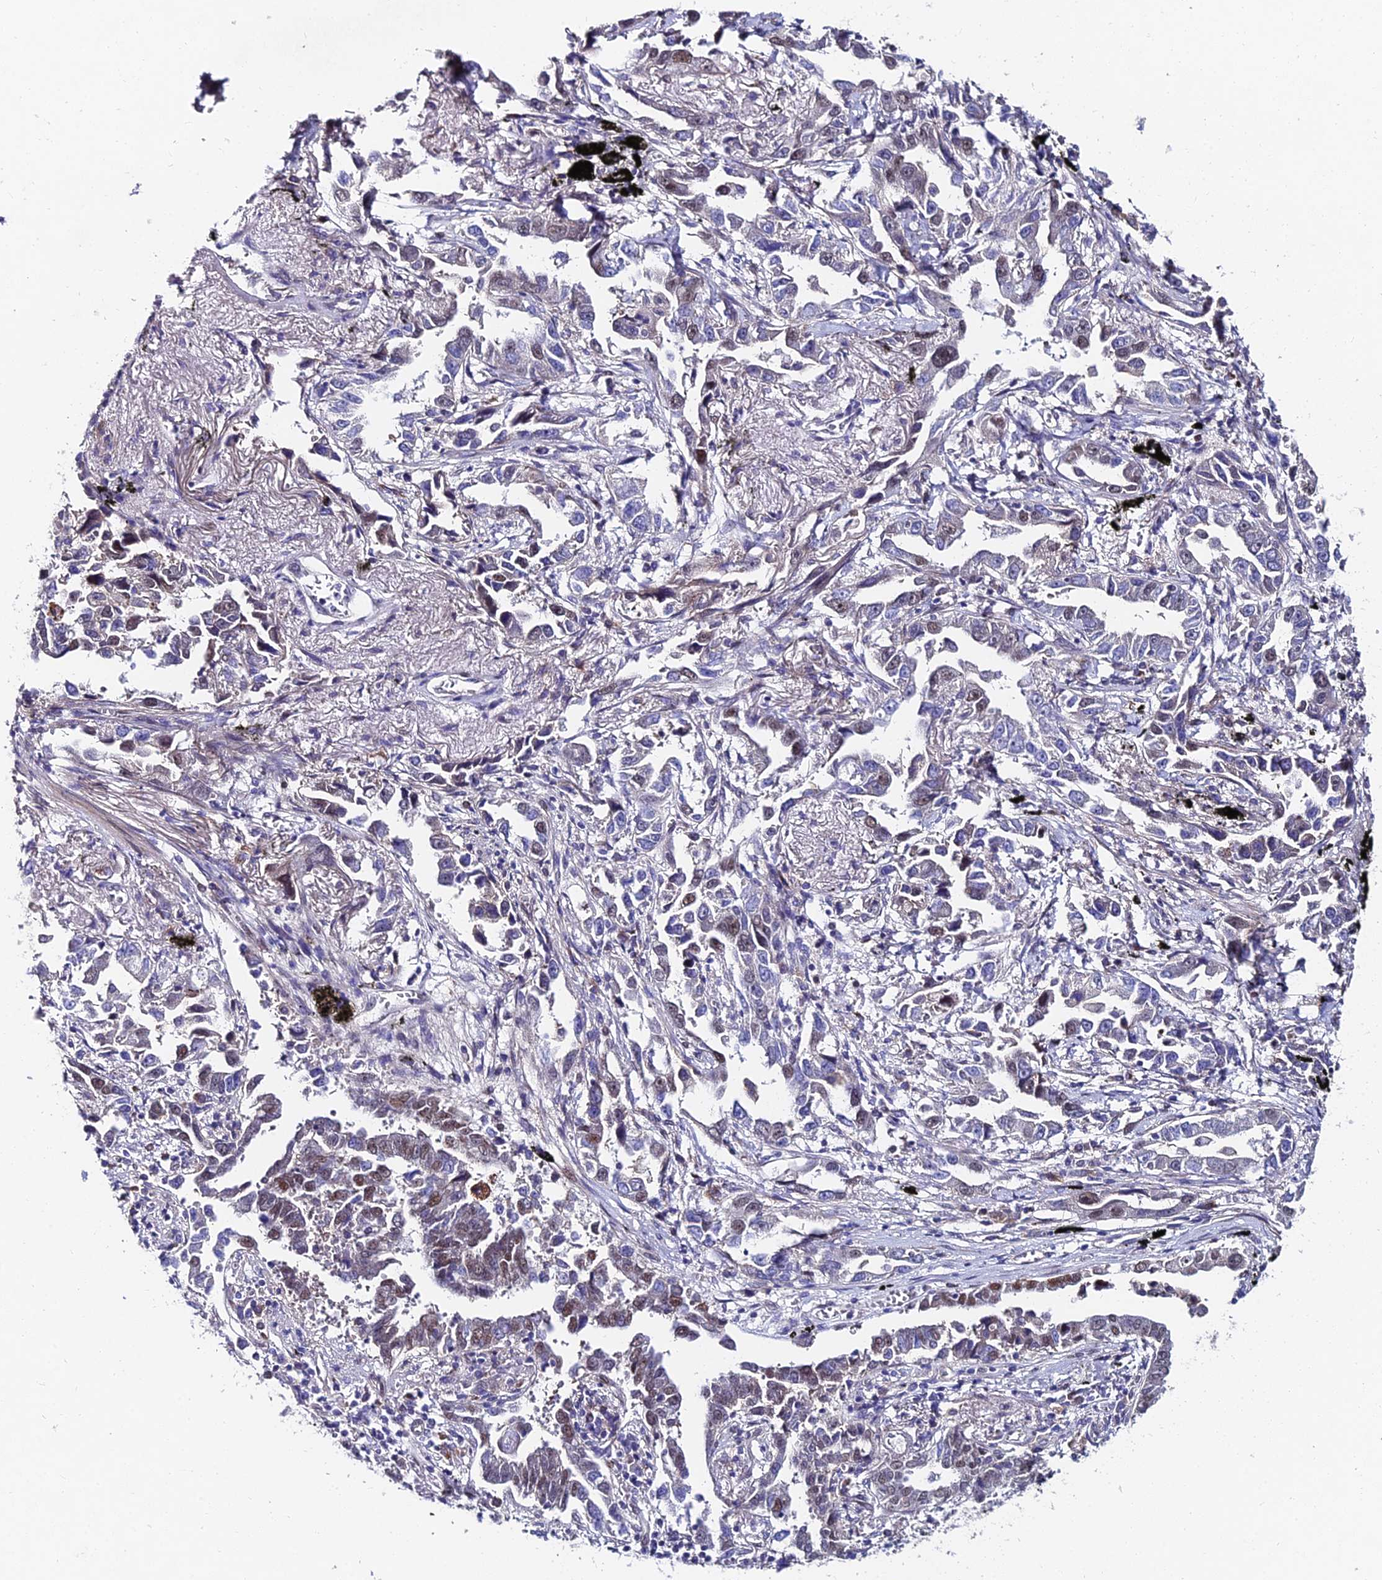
{"staining": {"intensity": "moderate", "quantity": "<25%", "location": "nuclear"}, "tissue": "lung cancer", "cell_type": "Tumor cells", "image_type": "cancer", "snomed": [{"axis": "morphology", "description": "Adenocarcinoma, NOS"}, {"axis": "topography", "description": "Lung"}], "caption": "Immunohistochemistry image of human adenocarcinoma (lung) stained for a protein (brown), which shows low levels of moderate nuclear staining in approximately <25% of tumor cells.", "gene": "TRIM24", "patient": {"sex": "male", "age": 67}}